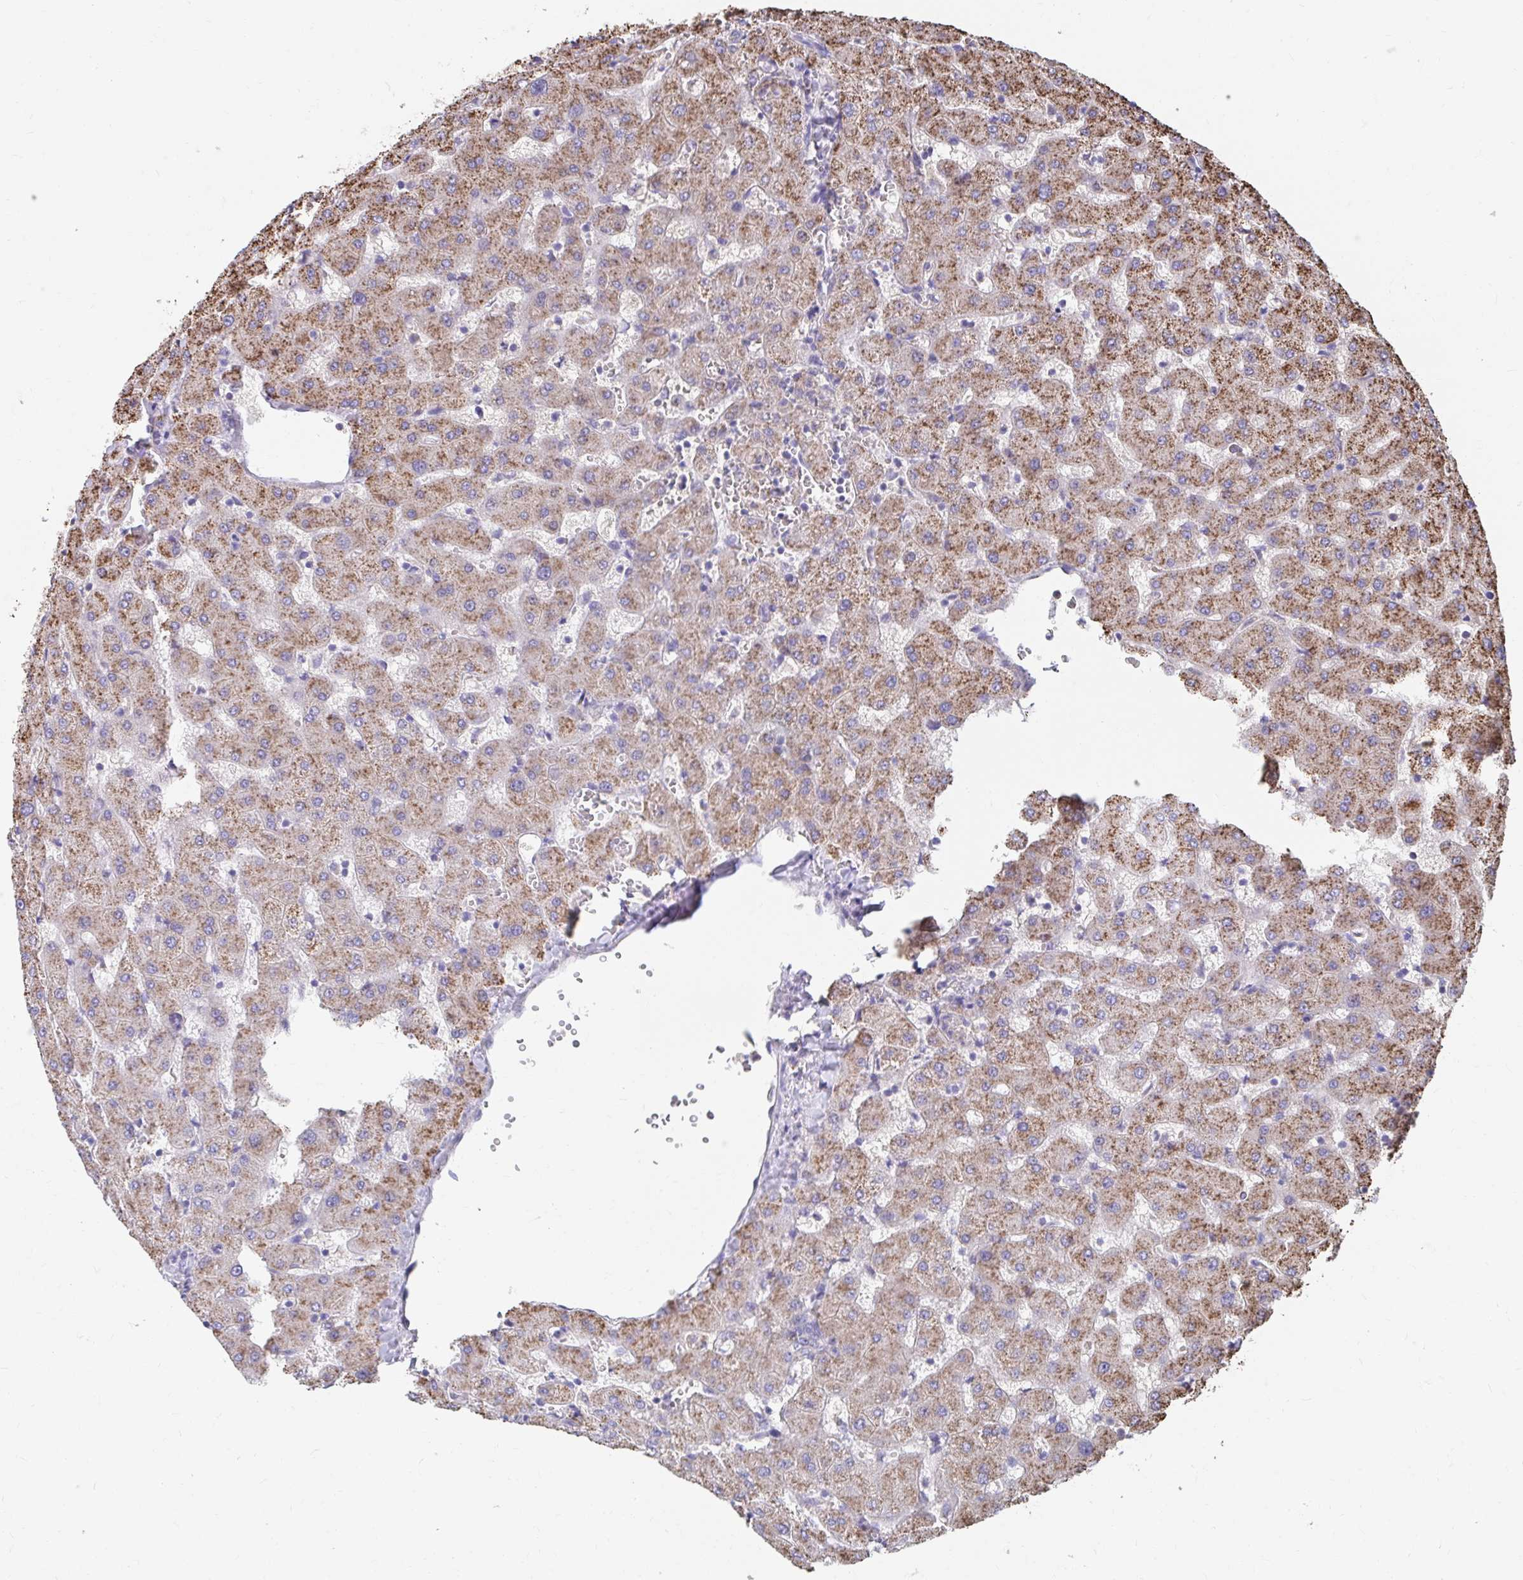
{"staining": {"intensity": "negative", "quantity": "none", "location": "none"}, "tissue": "liver", "cell_type": "Cholangiocytes", "image_type": "normal", "snomed": [{"axis": "morphology", "description": "Normal tissue, NOS"}, {"axis": "topography", "description": "Liver"}], "caption": "This histopathology image is of benign liver stained with IHC to label a protein in brown with the nuclei are counter-stained blue. There is no positivity in cholangiocytes. (DAB immunohistochemistry (IHC) visualized using brightfield microscopy, high magnification).", "gene": "FKBP2", "patient": {"sex": "female", "age": 63}}